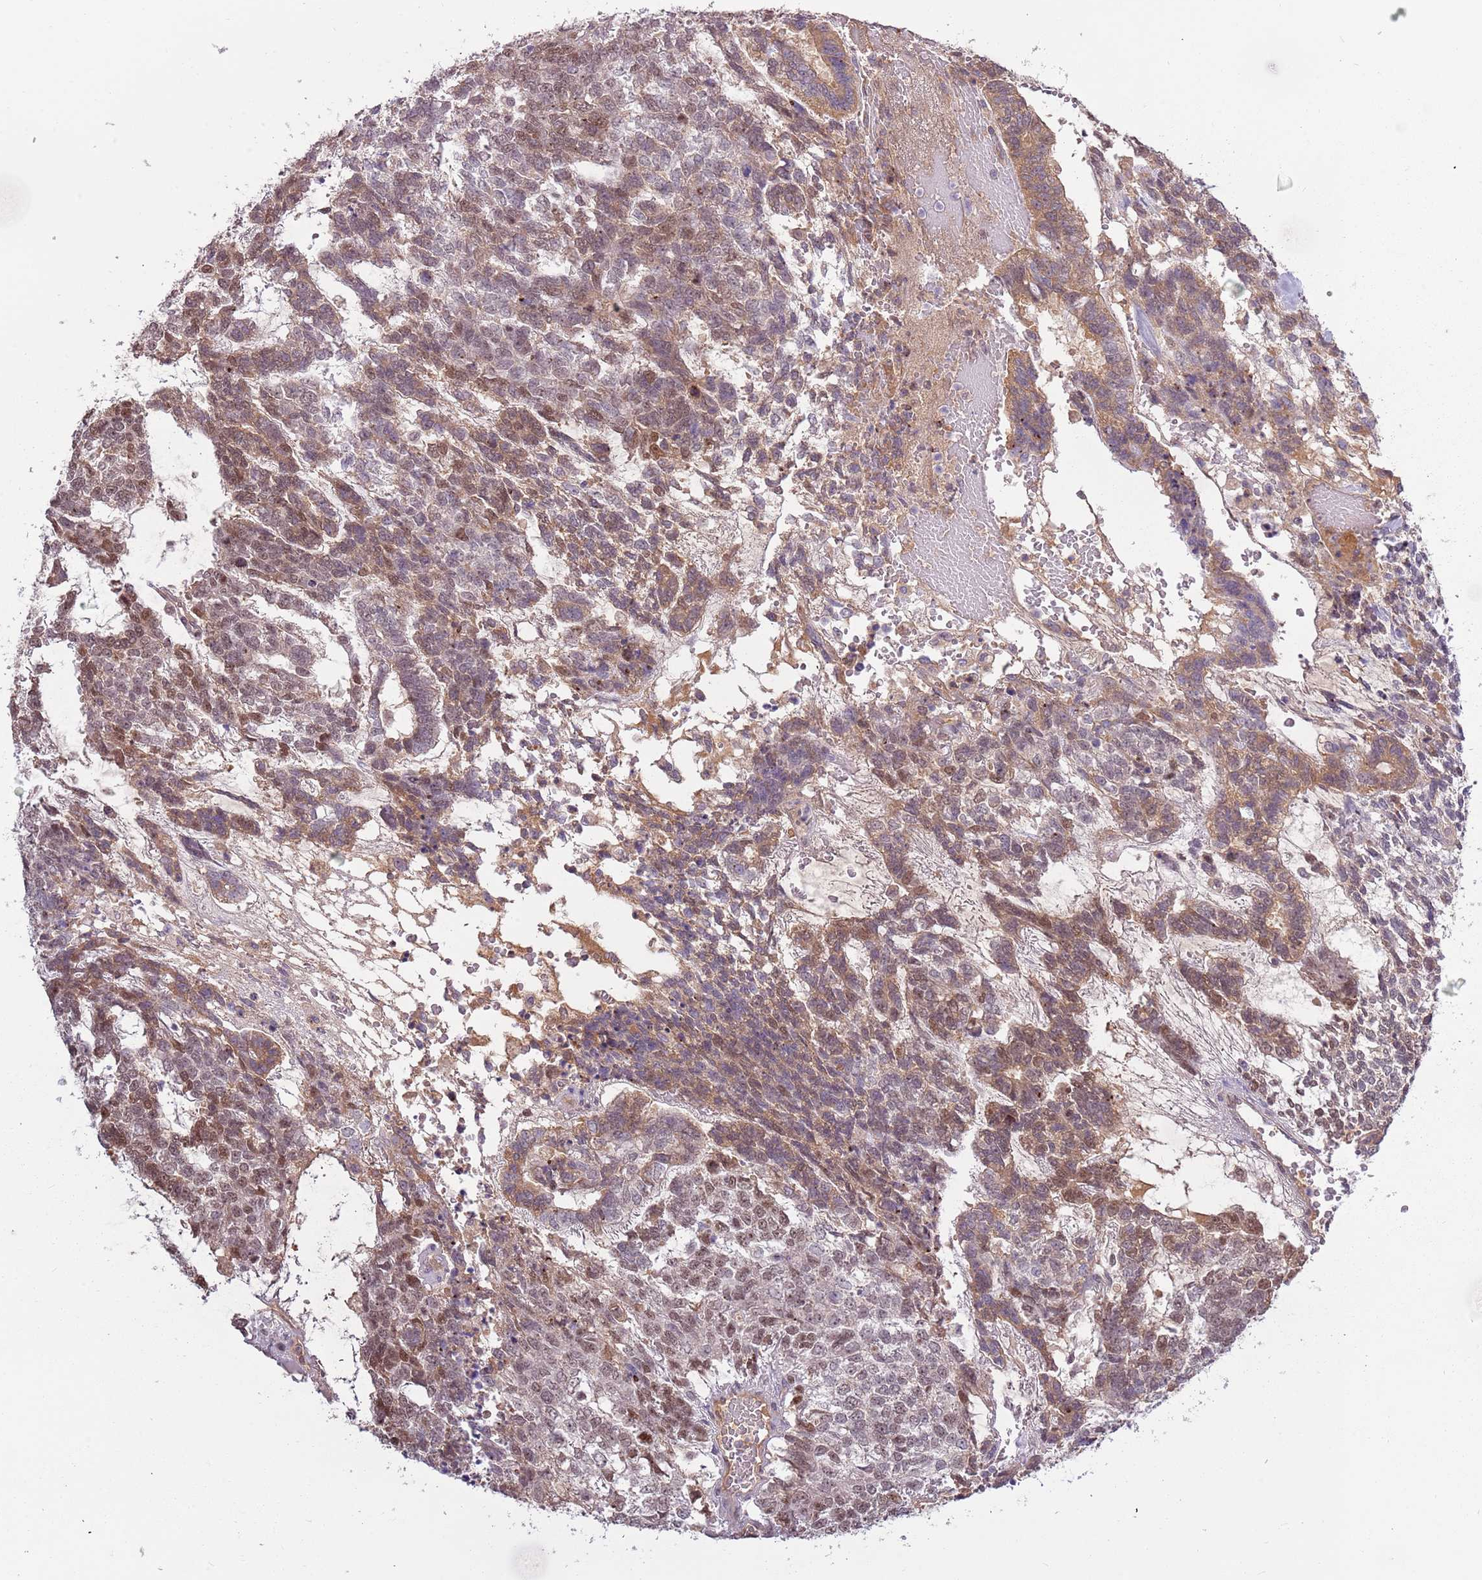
{"staining": {"intensity": "moderate", "quantity": "25%-75%", "location": "cytoplasmic/membranous,nuclear"}, "tissue": "testis cancer", "cell_type": "Tumor cells", "image_type": "cancer", "snomed": [{"axis": "morphology", "description": "Carcinoma, Embryonal, NOS"}, {"axis": "topography", "description": "Testis"}], "caption": "Embryonal carcinoma (testis) tissue reveals moderate cytoplasmic/membranous and nuclear expression in about 25%-75% of tumor cells, visualized by immunohistochemistry.", "gene": "SYS1", "patient": {"sex": "male", "age": 23}}